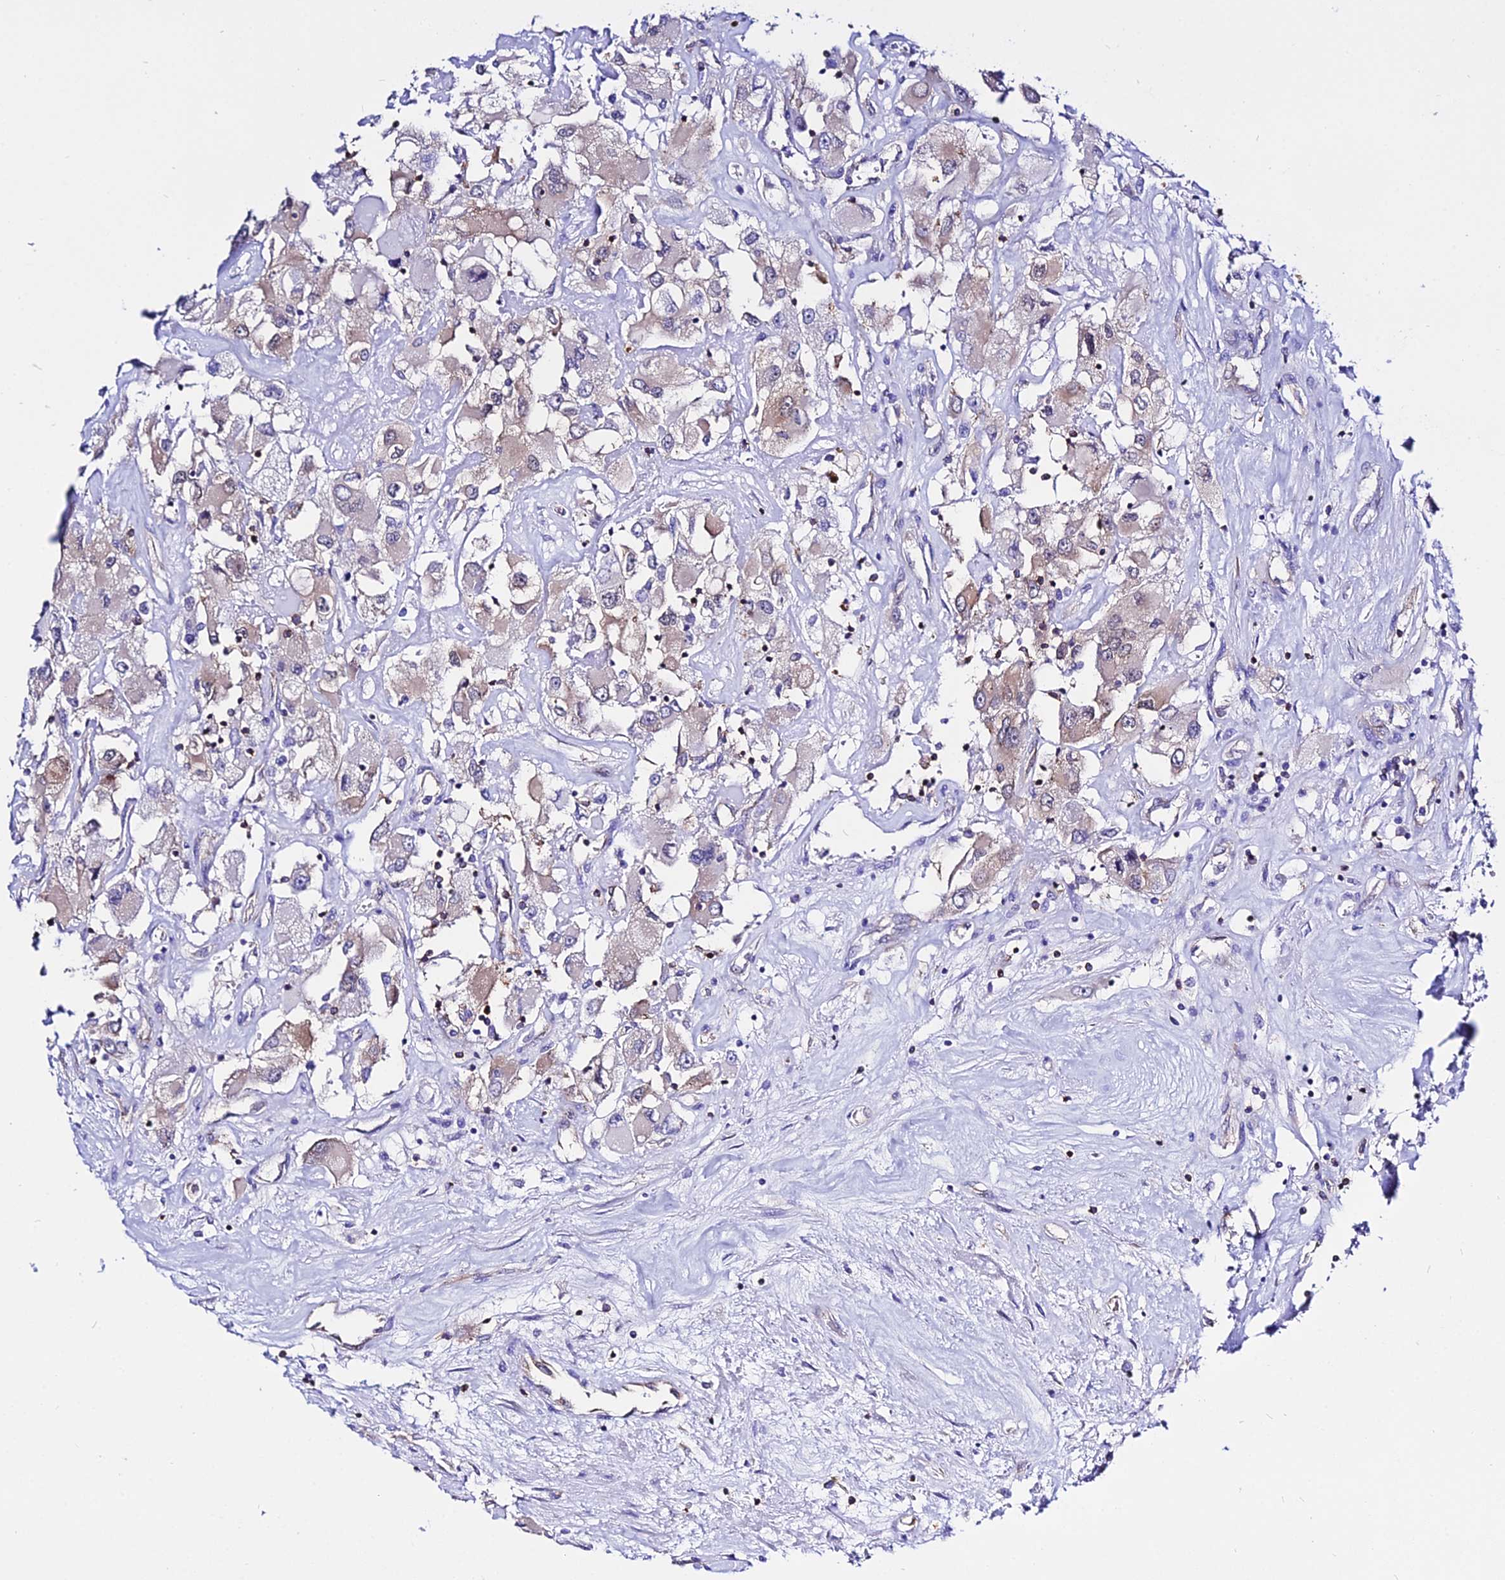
{"staining": {"intensity": "negative", "quantity": "none", "location": "none"}, "tissue": "renal cancer", "cell_type": "Tumor cells", "image_type": "cancer", "snomed": [{"axis": "morphology", "description": "Adenocarcinoma, NOS"}, {"axis": "topography", "description": "Kidney"}], "caption": "High power microscopy histopathology image of an immunohistochemistry (IHC) image of renal cancer, revealing no significant positivity in tumor cells. The staining was performed using DAB (3,3'-diaminobenzidine) to visualize the protein expression in brown, while the nuclei were stained in blue with hematoxylin (Magnification: 20x).", "gene": "S100A16", "patient": {"sex": "female", "age": 52}}